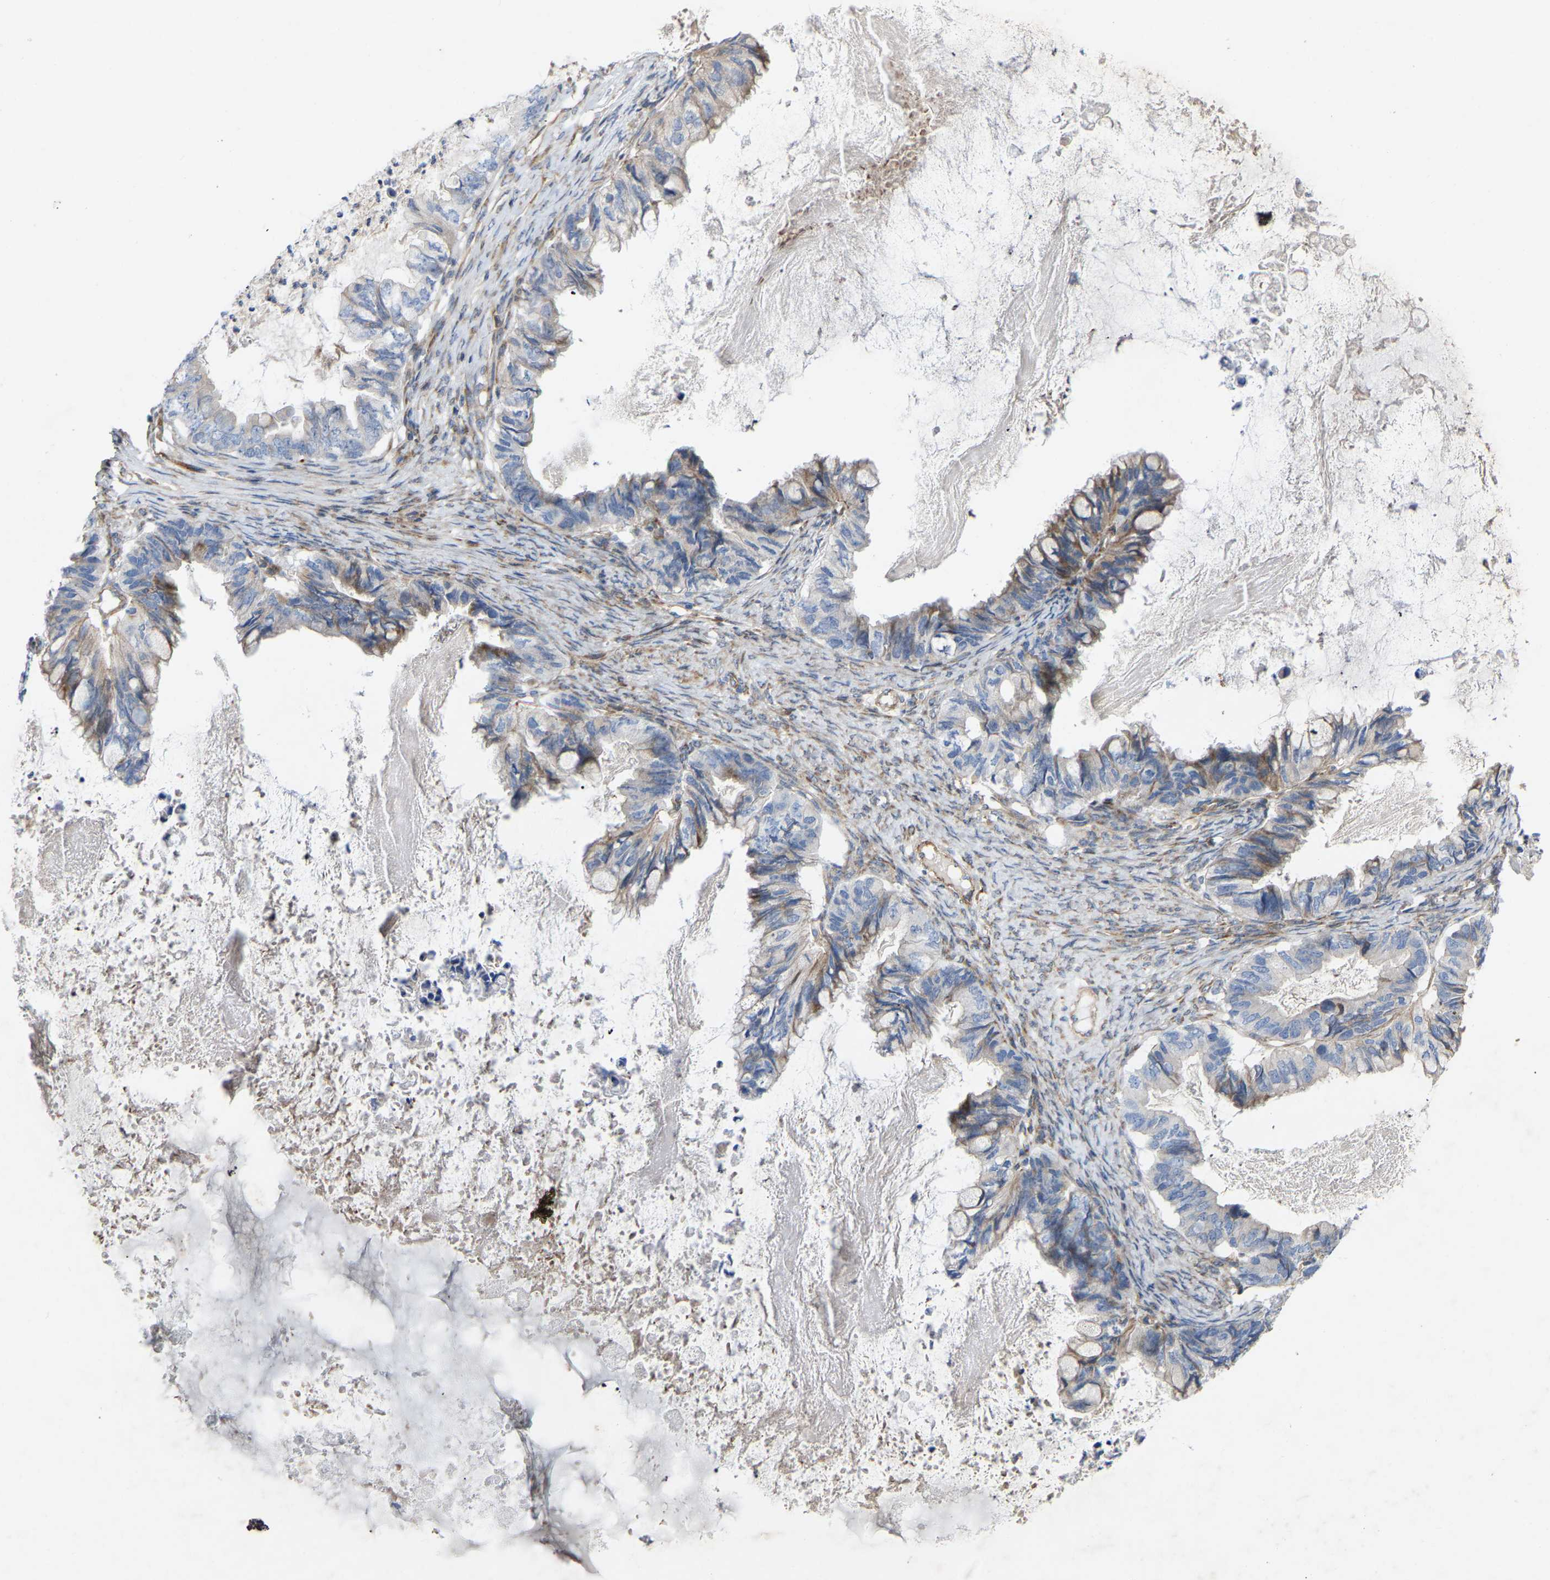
{"staining": {"intensity": "moderate", "quantity": "<25%", "location": "cytoplasmic/membranous"}, "tissue": "ovarian cancer", "cell_type": "Tumor cells", "image_type": "cancer", "snomed": [{"axis": "morphology", "description": "Cystadenocarcinoma, mucinous, NOS"}, {"axis": "topography", "description": "Ovary"}], "caption": "Immunohistochemical staining of human ovarian cancer displays moderate cytoplasmic/membranous protein positivity in approximately <25% of tumor cells.", "gene": "TOR1B", "patient": {"sex": "female", "age": 80}}